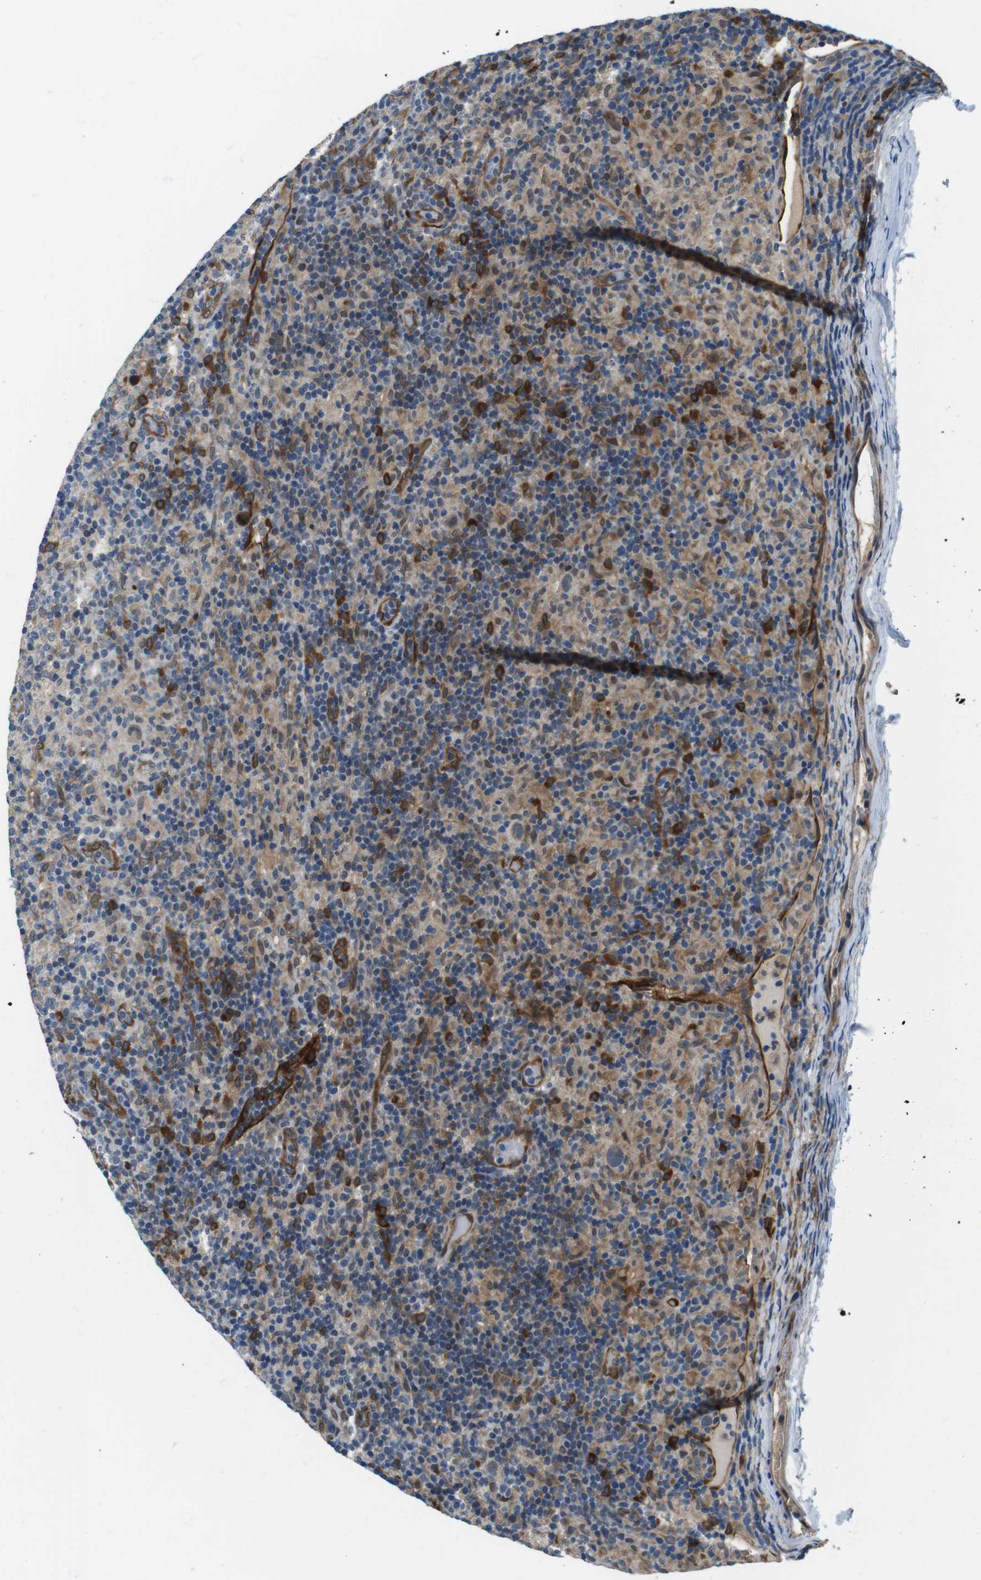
{"staining": {"intensity": "moderate", "quantity": "<25%", "location": "cytoplasmic/membranous"}, "tissue": "lymphoma", "cell_type": "Tumor cells", "image_type": "cancer", "snomed": [{"axis": "morphology", "description": "Hodgkin's disease, NOS"}, {"axis": "topography", "description": "Lymph node"}], "caption": "Protein expression by IHC shows moderate cytoplasmic/membranous staining in approximately <25% of tumor cells in lymphoma.", "gene": "PALD1", "patient": {"sex": "male", "age": 70}}